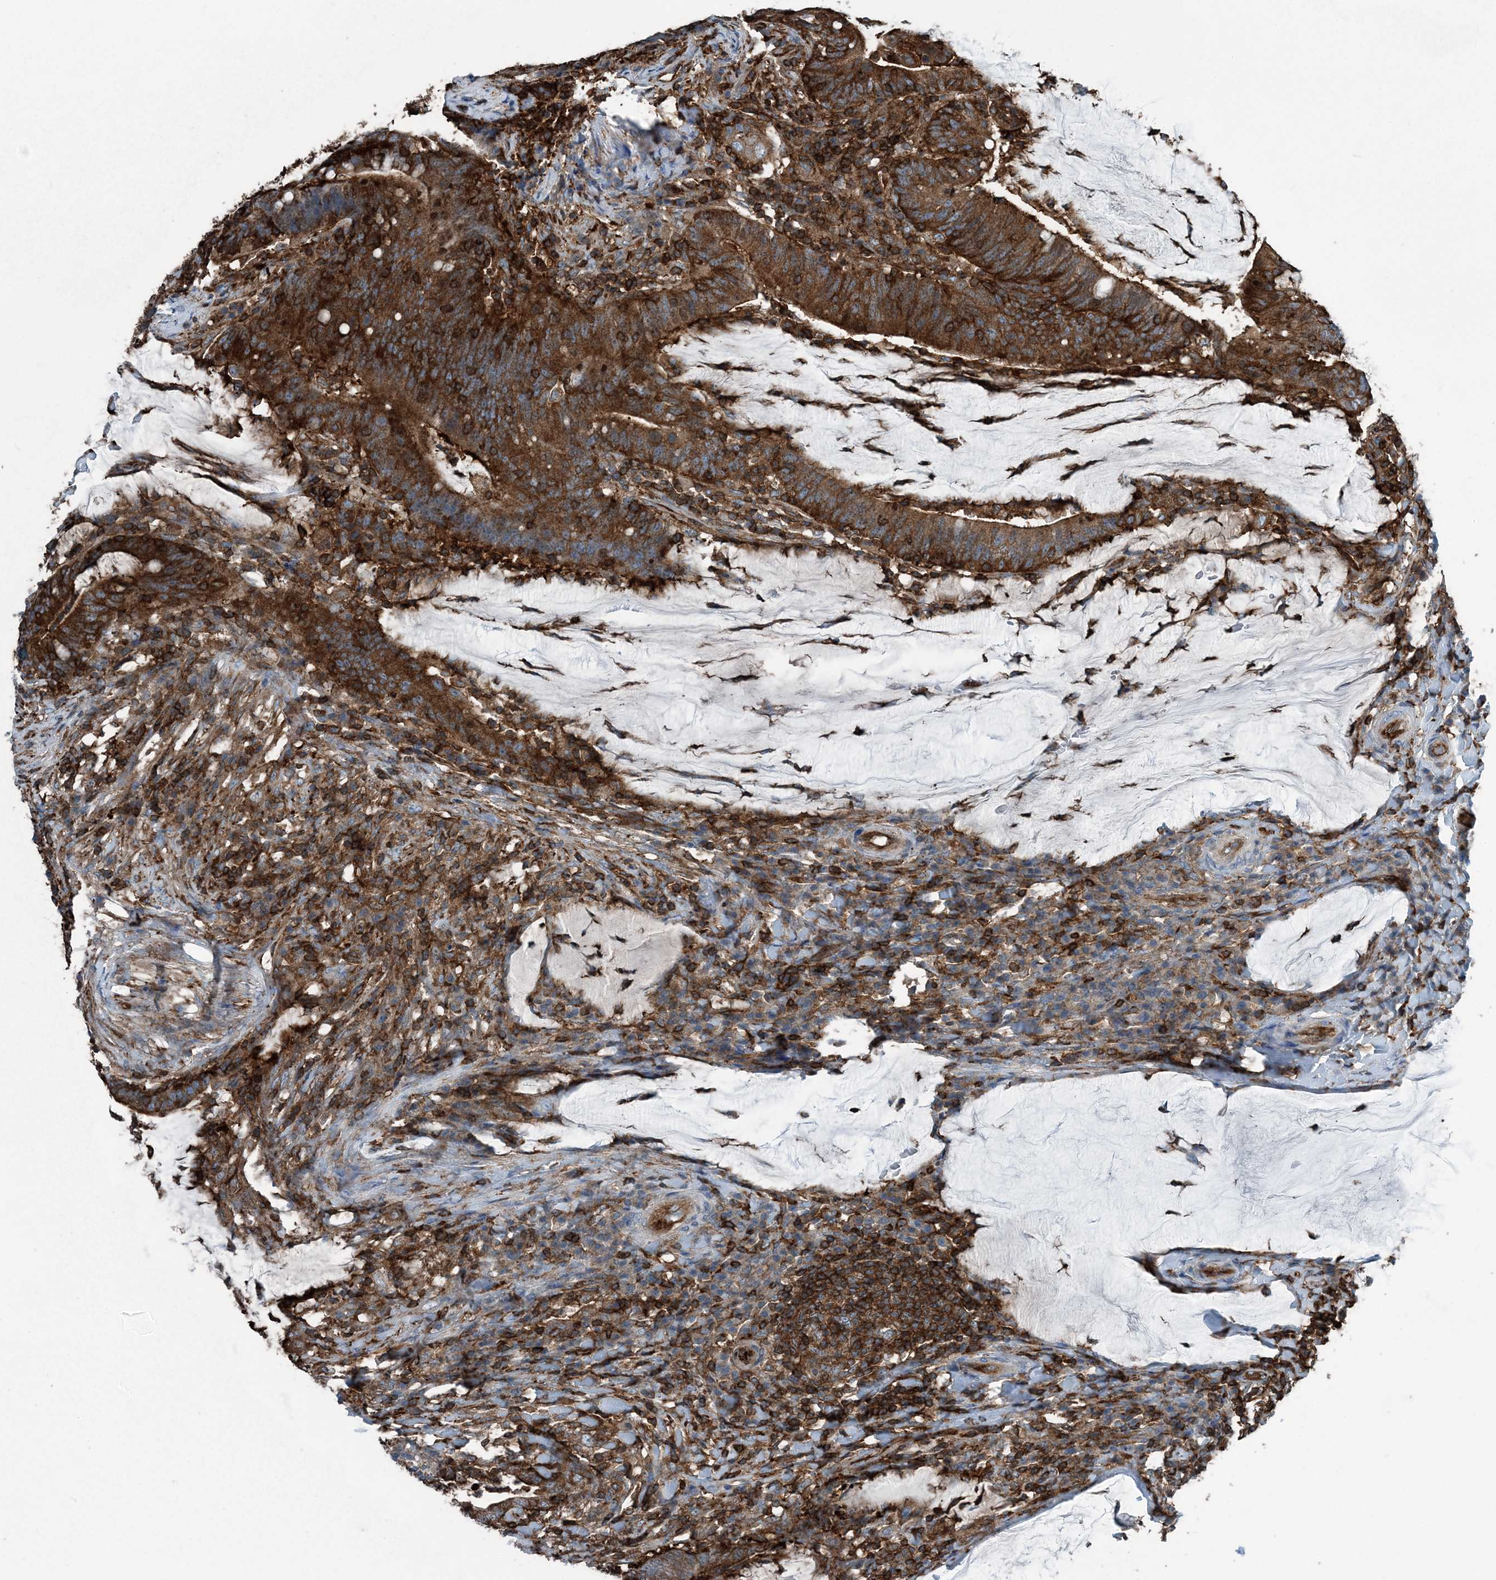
{"staining": {"intensity": "strong", "quantity": ">75%", "location": "cytoplasmic/membranous"}, "tissue": "colorectal cancer", "cell_type": "Tumor cells", "image_type": "cancer", "snomed": [{"axis": "morphology", "description": "Normal tissue, NOS"}, {"axis": "morphology", "description": "Adenocarcinoma, NOS"}, {"axis": "topography", "description": "Colon"}], "caption": "An image of colorectal cancer (adenocarcinoma) stained for a protein exhibits strong cytoplasmic/membranous brown staining in tumor cells.", "gene": "CFL1", "patient": {"sex": "female", "age": 66}}